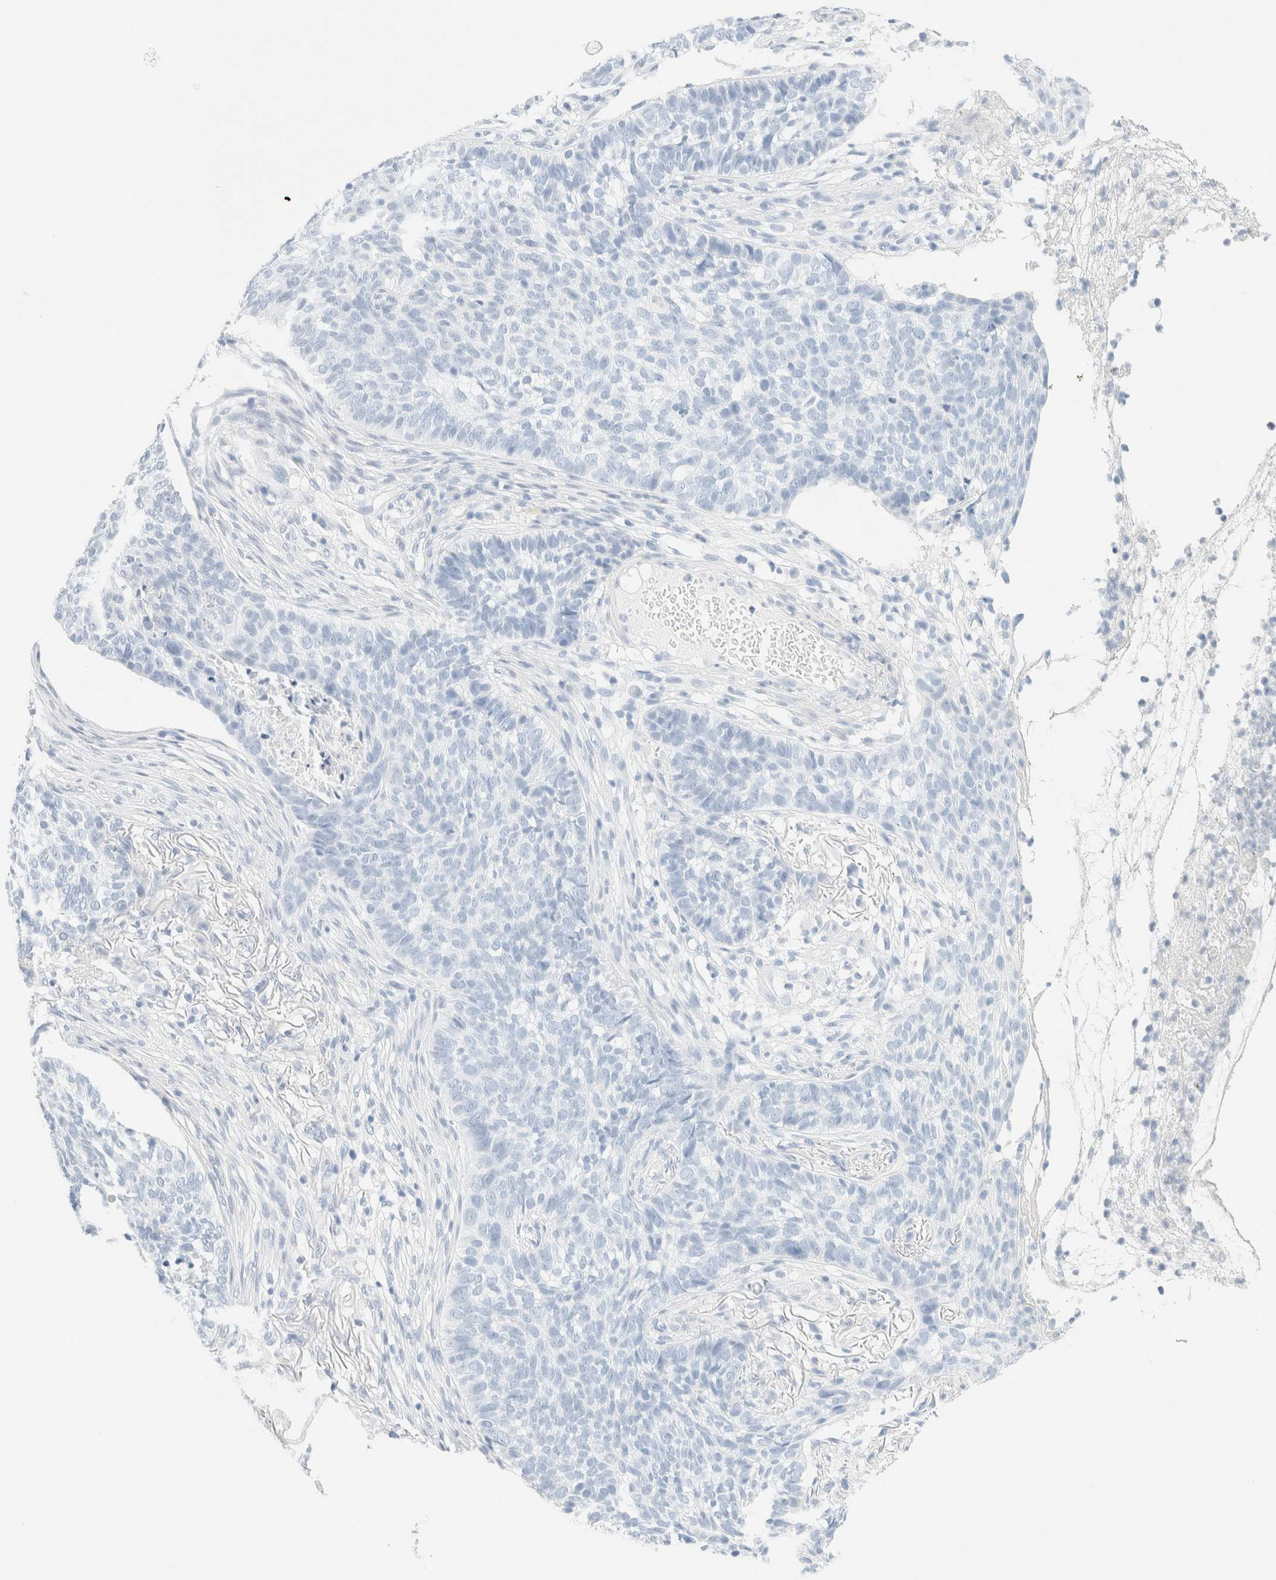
{"staining": {"intensity": "negative", "quantity": "none", "location": "none"}, "tissue": "skin cancer", "cell_type": "Tumor cells", "image_type": "cancer", "snomed": [{"axis": "morphology", "description": "Basal cell carcinoma"}, {"axis": "topography", "description": "Skin"}], "caption": "IHC of basal cell carcinoma (skin) displays no expression in tumor cells.", "gene": "DPYS", "patient": {"sex": "male", "age": 85}}